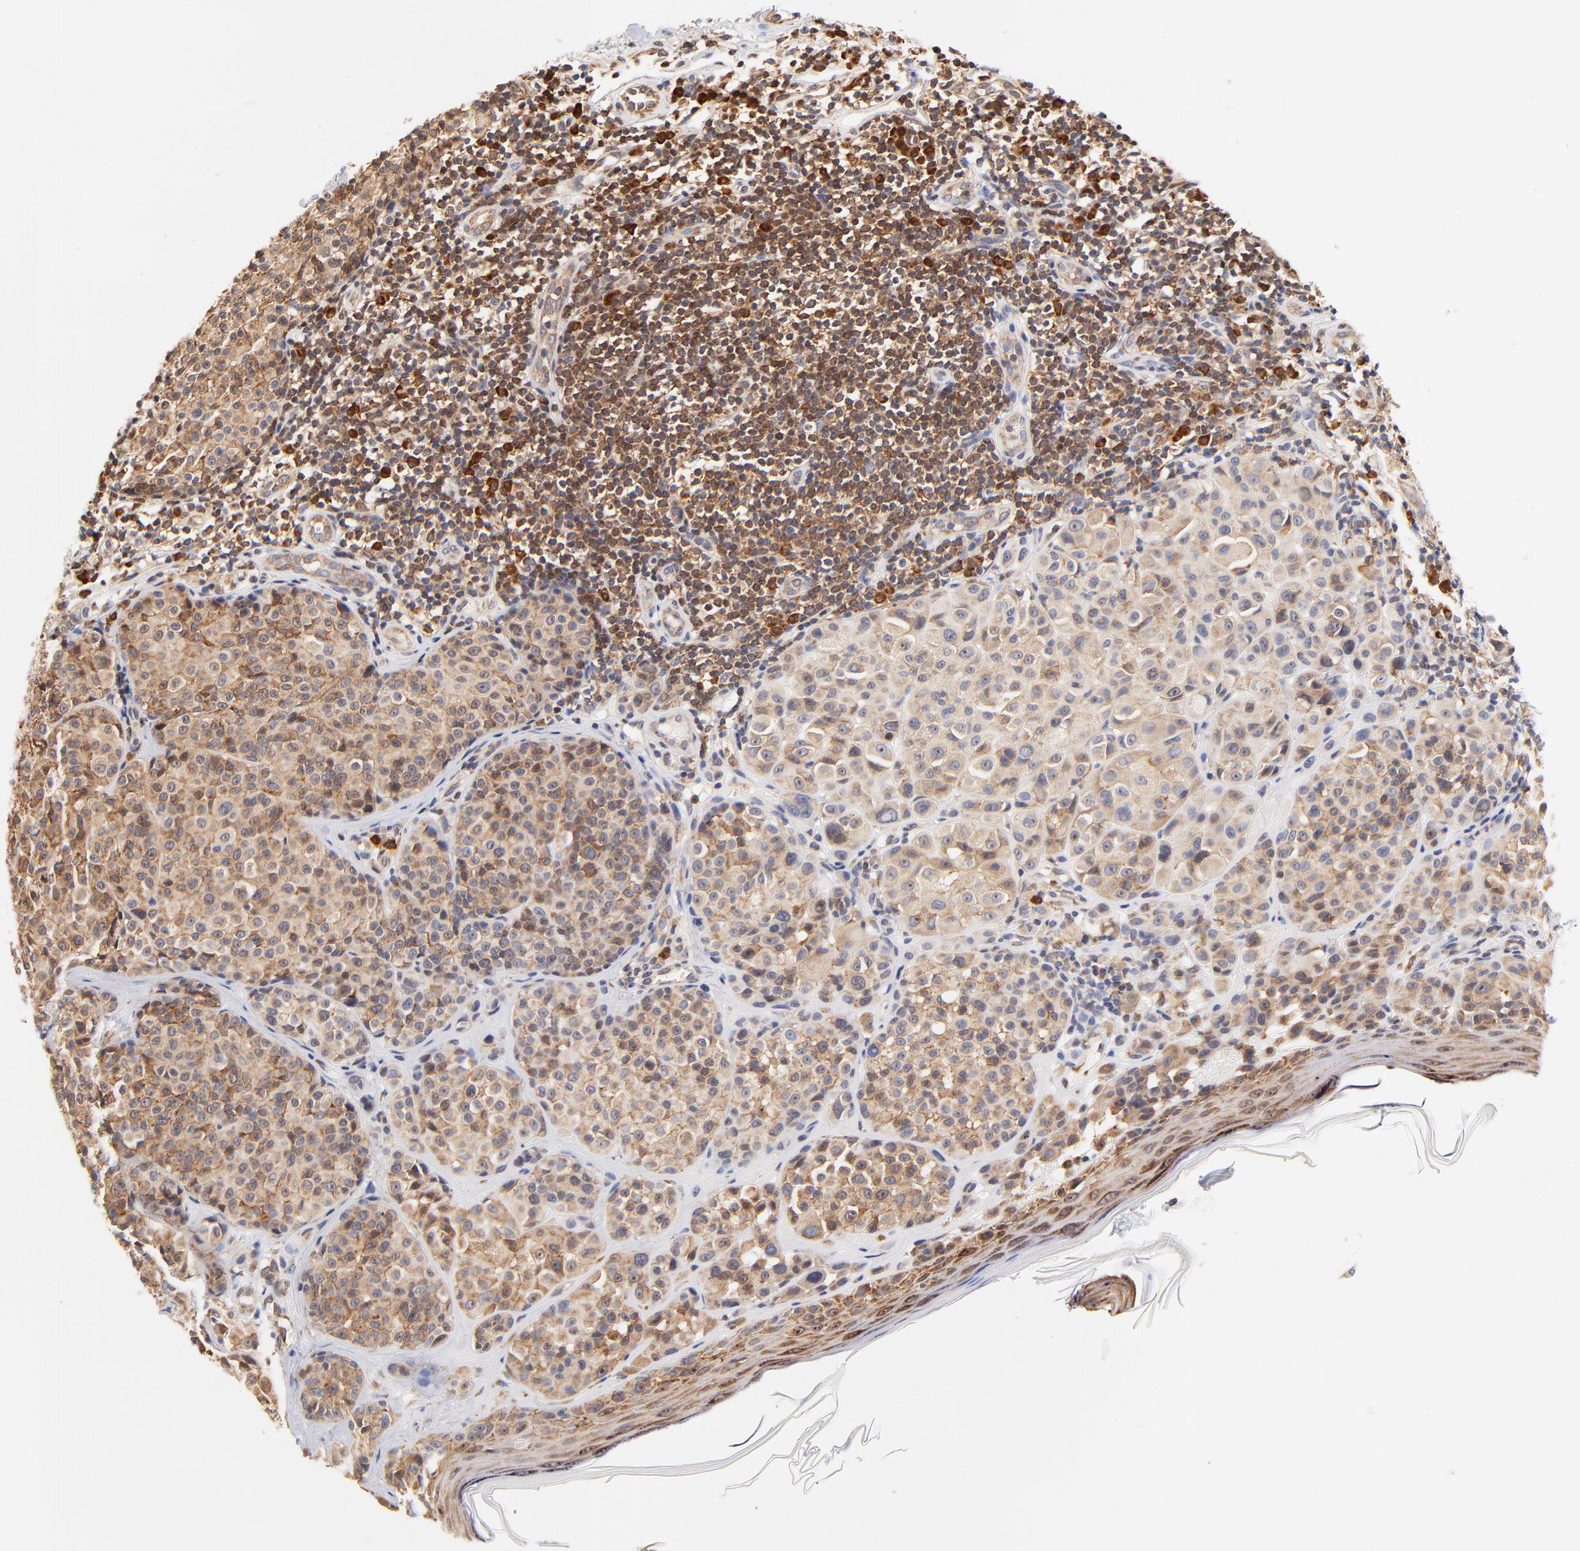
{"staining": {"intensity": "moderate", "quantity": ">75%", "location": "cytoplasmic/membranous"}, "tissue": "melanoma", "cell_type": "Tumor cells", "image_type": "cancer", "snomed": [{"axis": "morphology", "description": "Malignant melanoma, NOS"}, {"axis": "topography", "description": "Skin"}], "caption": "Protein analysis of malignant melanoma tissue demonstrates moderate cytoplasmic/membranous staining in approximately >75% of tumor cells.", "gene": "RPL27", "patient": {"sex": "female", "age": 75}}